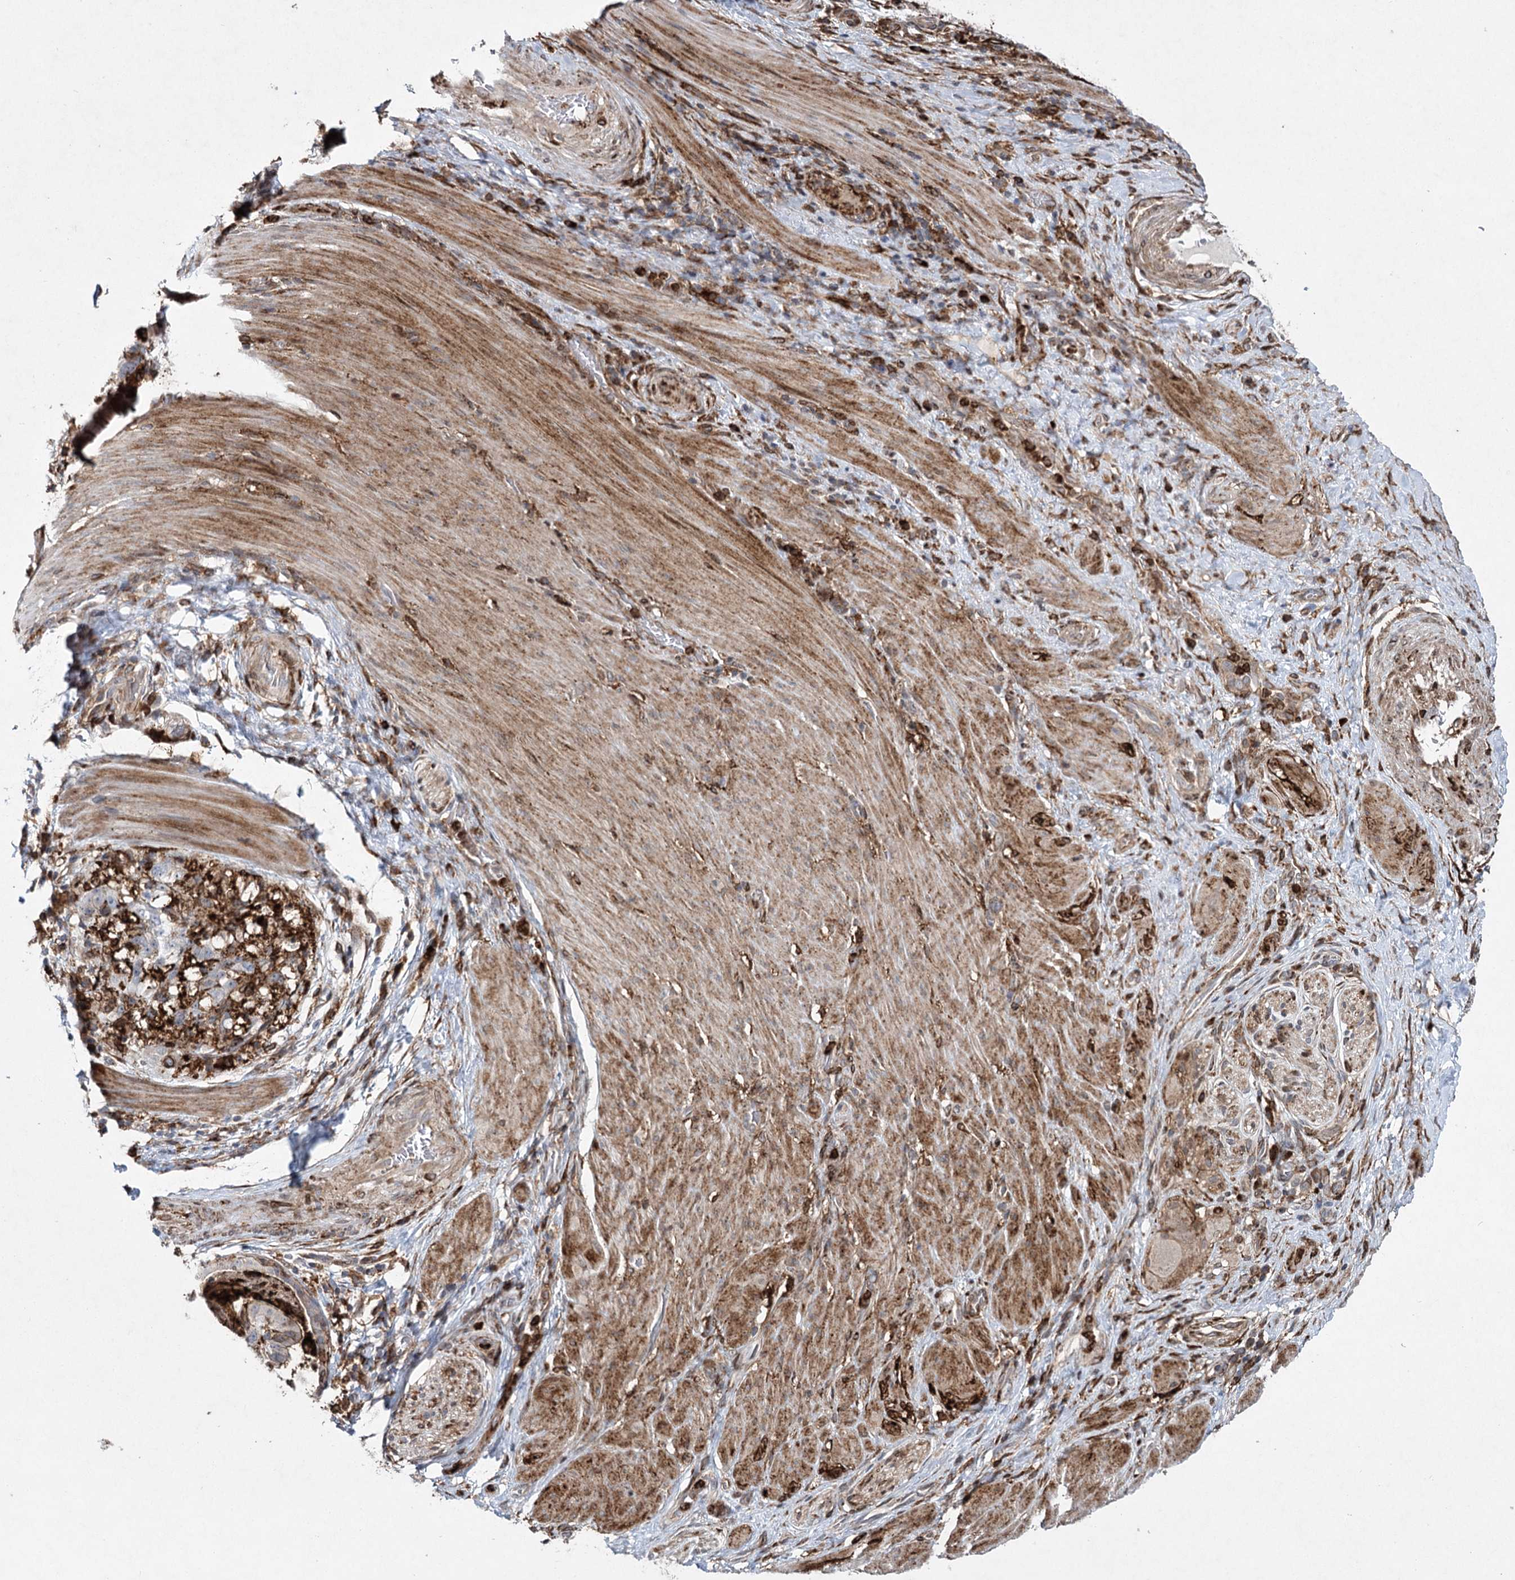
{"staining": {"intensity": "negative", "quantity": "none", "location": "none"}, "tissue": "stomach cancer", "cell_type": "Tumor cells", "image_type": "cancer", "snomed": [{"axis": "morphology", "description": "Adenocarcinoma, NOS"}, {"axis": "topography", "description": "Stomach"}], "caption": "Immunohistochemistry (IHC) photomicrograph of stomach adenocarcinoma stained for a protein (brown), which demonstrates no expression in tumor cells.", "gene": "DCUN1D4", "patient": {"sex": "male", "age": 48}}